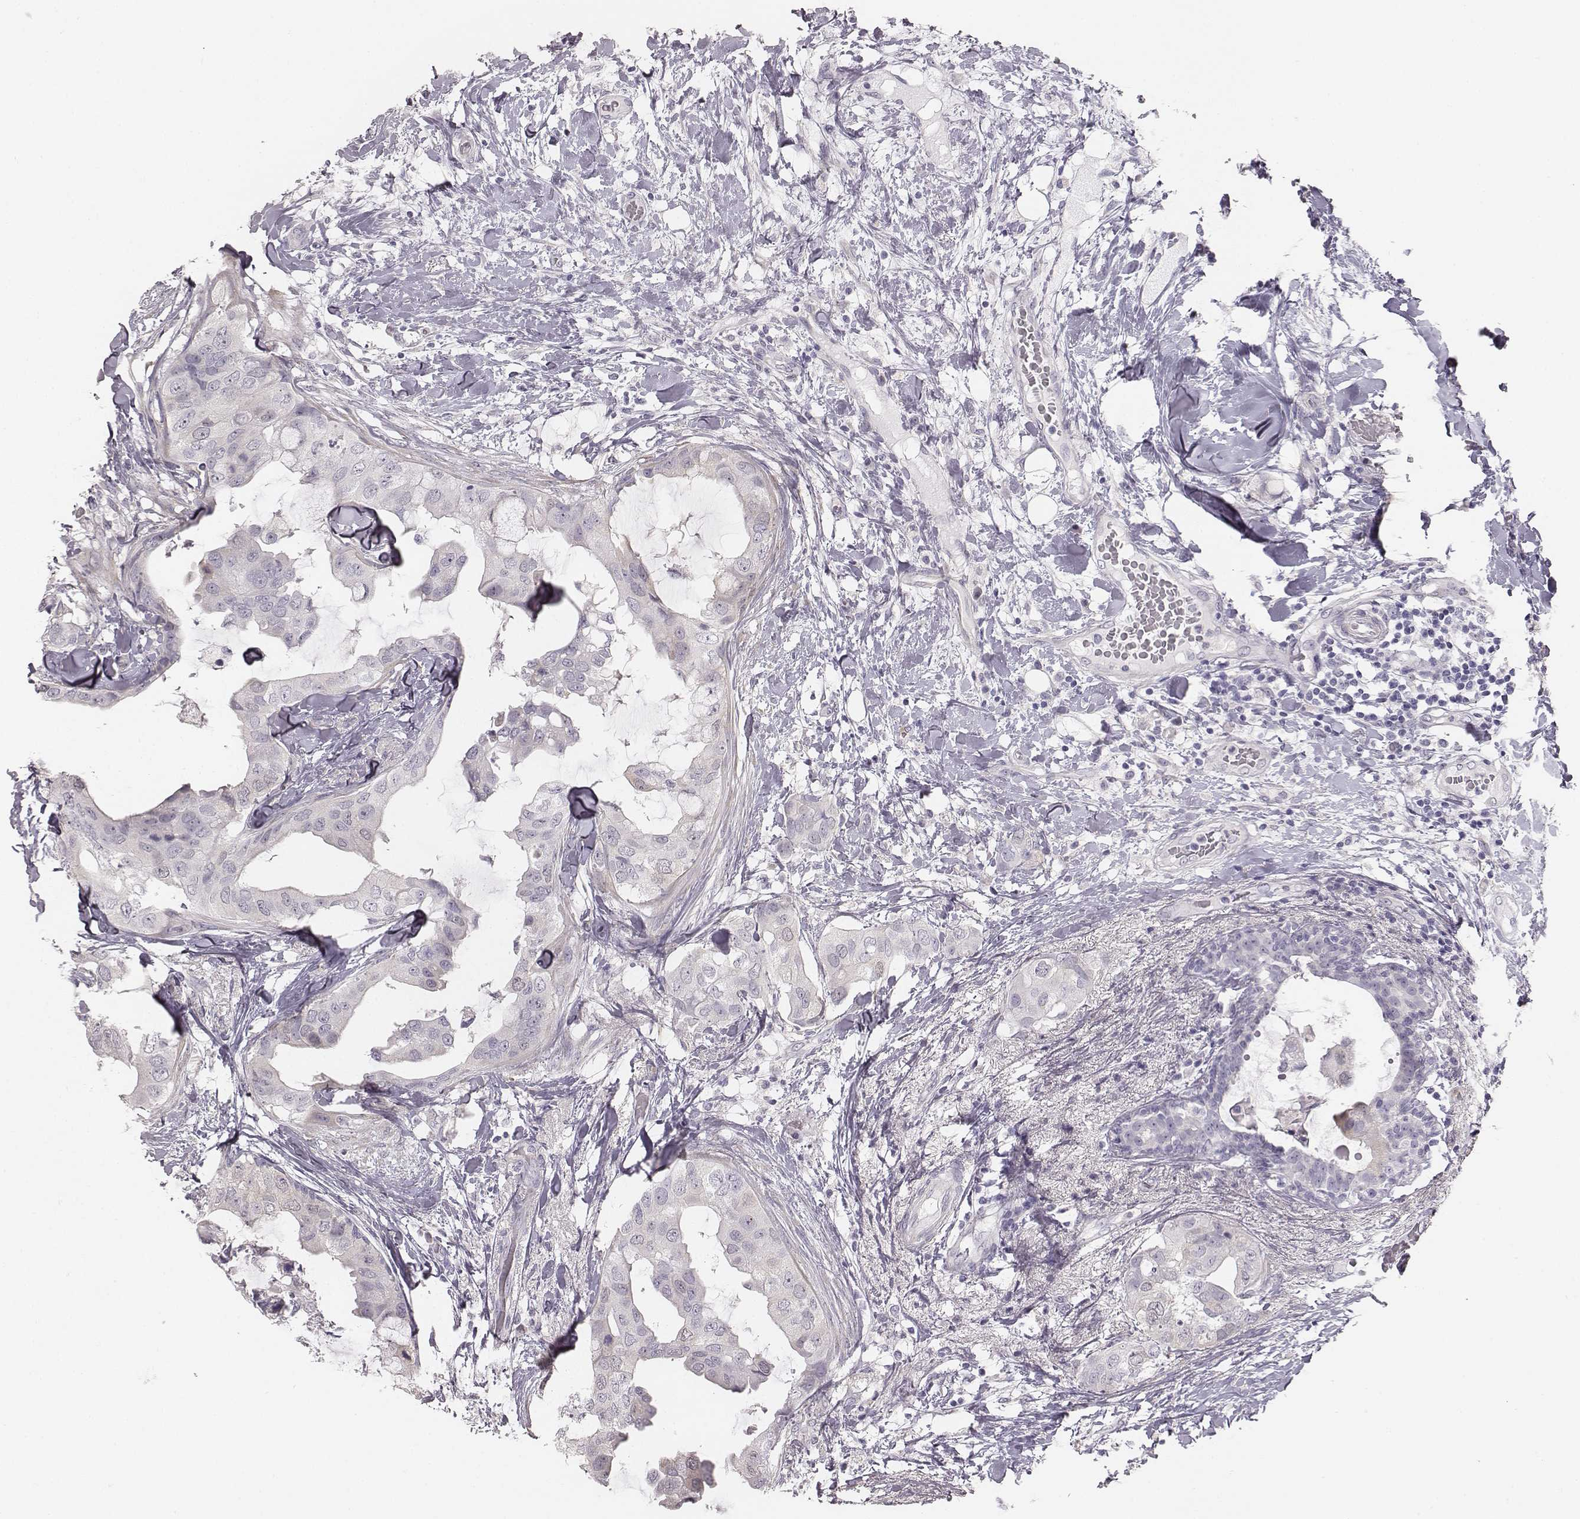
{"staining": {"intensity": "negative", "quantity": "none", "location": "none"}, "tissue": "breast cancer", "cell_type": "Tumor cells", "image_type": "cancer", "snomed": [{"axis": "morphology", "description": "Normal tissue, NOS"}, {"axis": "morphology", "description": "Duct carcinoma"}, {"axis": "topography", "description": "Breast"}], "caption": "DAB (3,3'-diaminobenzidine) immunohistochemical staining of human breast intraductal carcinoma exhibits no significant positivity in tumor cells. (Immunohistochemistry (ihc), brightfield microscopy, high magnification).", "gene": "PBK", "patient": {"sex": "female", "age": 40}}